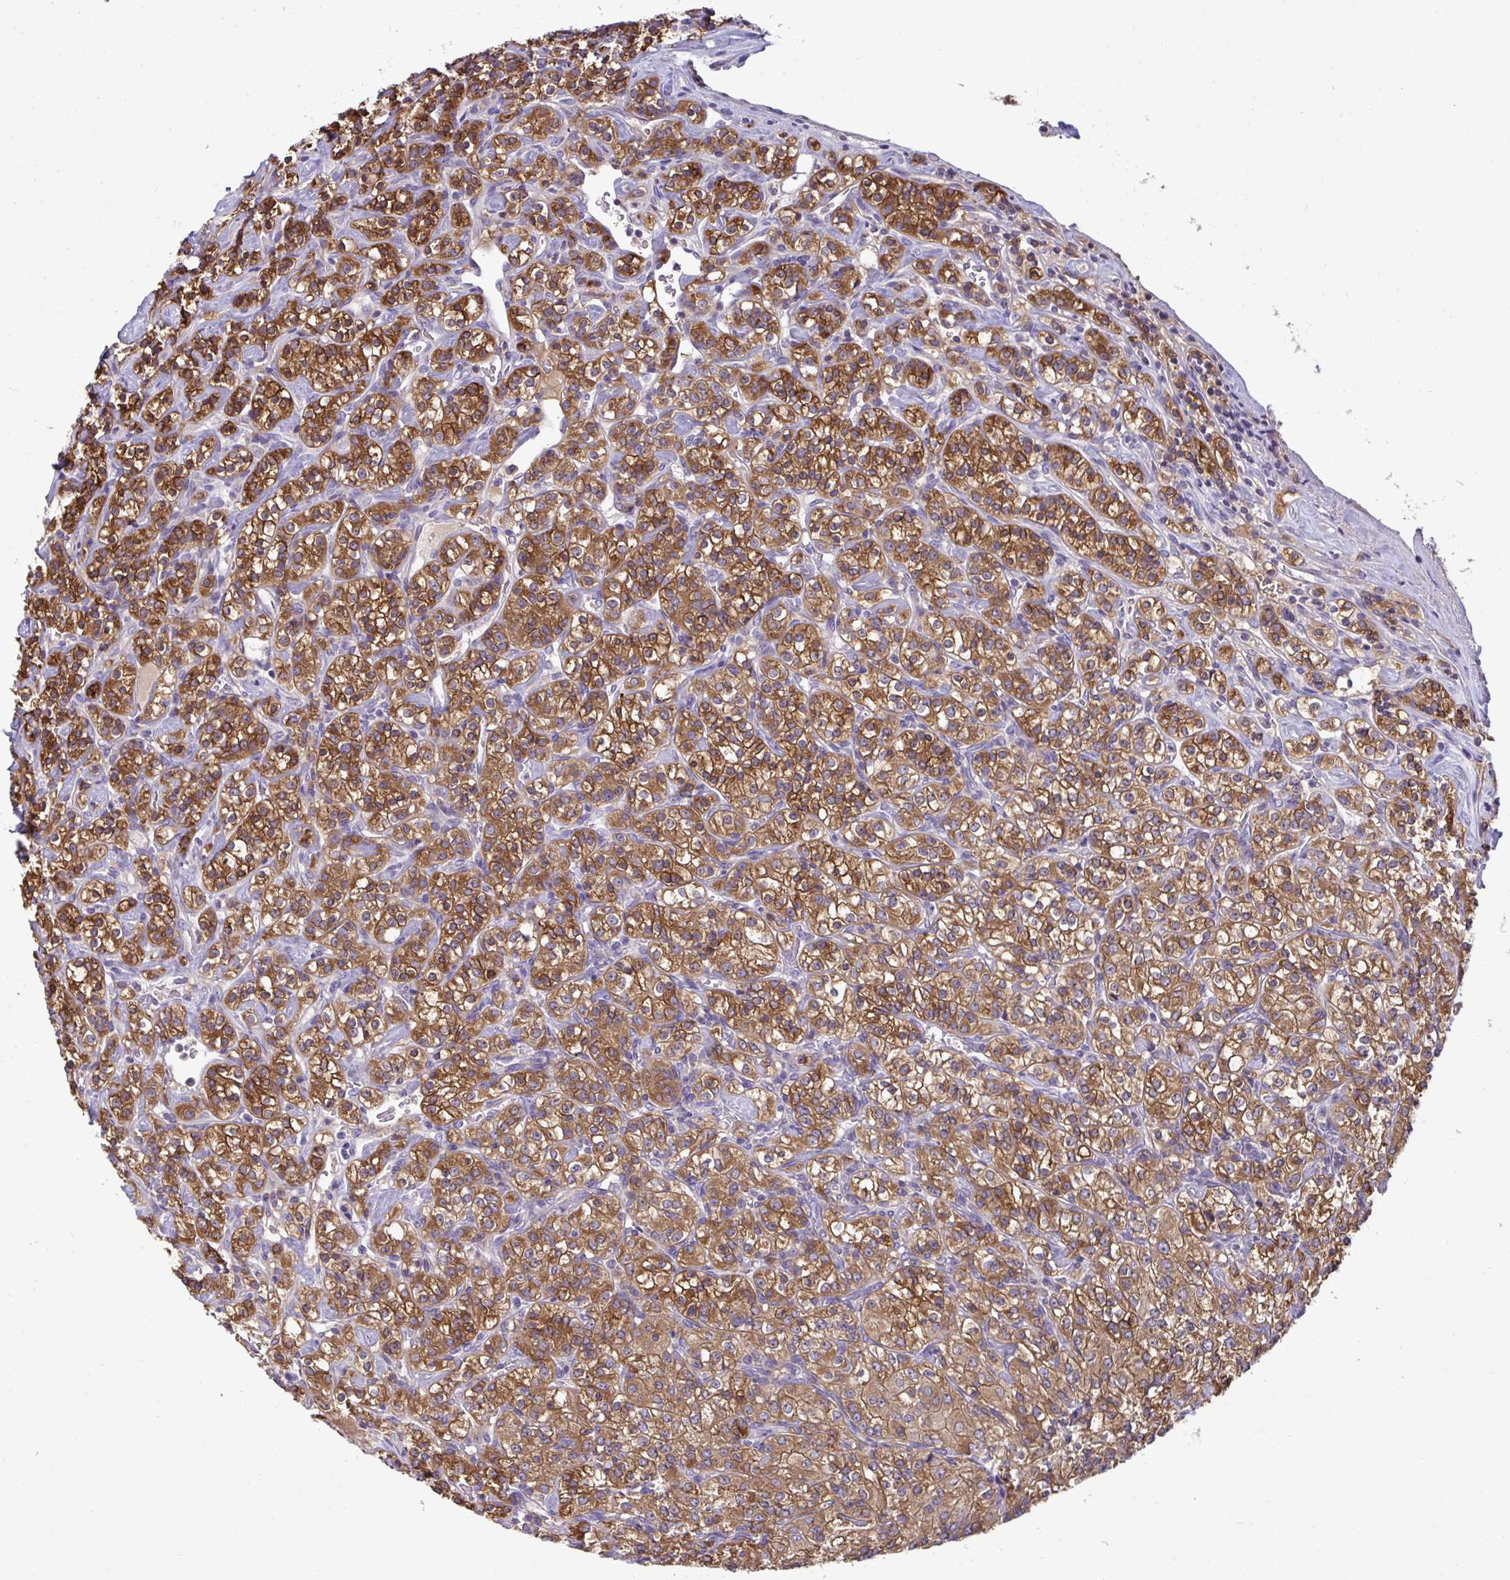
{"staining": {"intensity": "moderate", "quantity": ">75%", "location": "cytoplasmic/membranous"}, "tissue": "renal cancer", "cell_type": "Tumor cells", "image_type": "cancer", "snomed": [{"axis": "morphology", "description": "Adenocarcinoma, NOS"}, {"axis": "topography", "description": "Kidney"}], "caption": "Protein expression analysis of human adenocarcinoma (renal) reveals moderate cytoplasmic/membranous expression in about >75% of tumor cells.", "gene": "SLC30A6", "patient": {"sex": "male", "age": 77}}